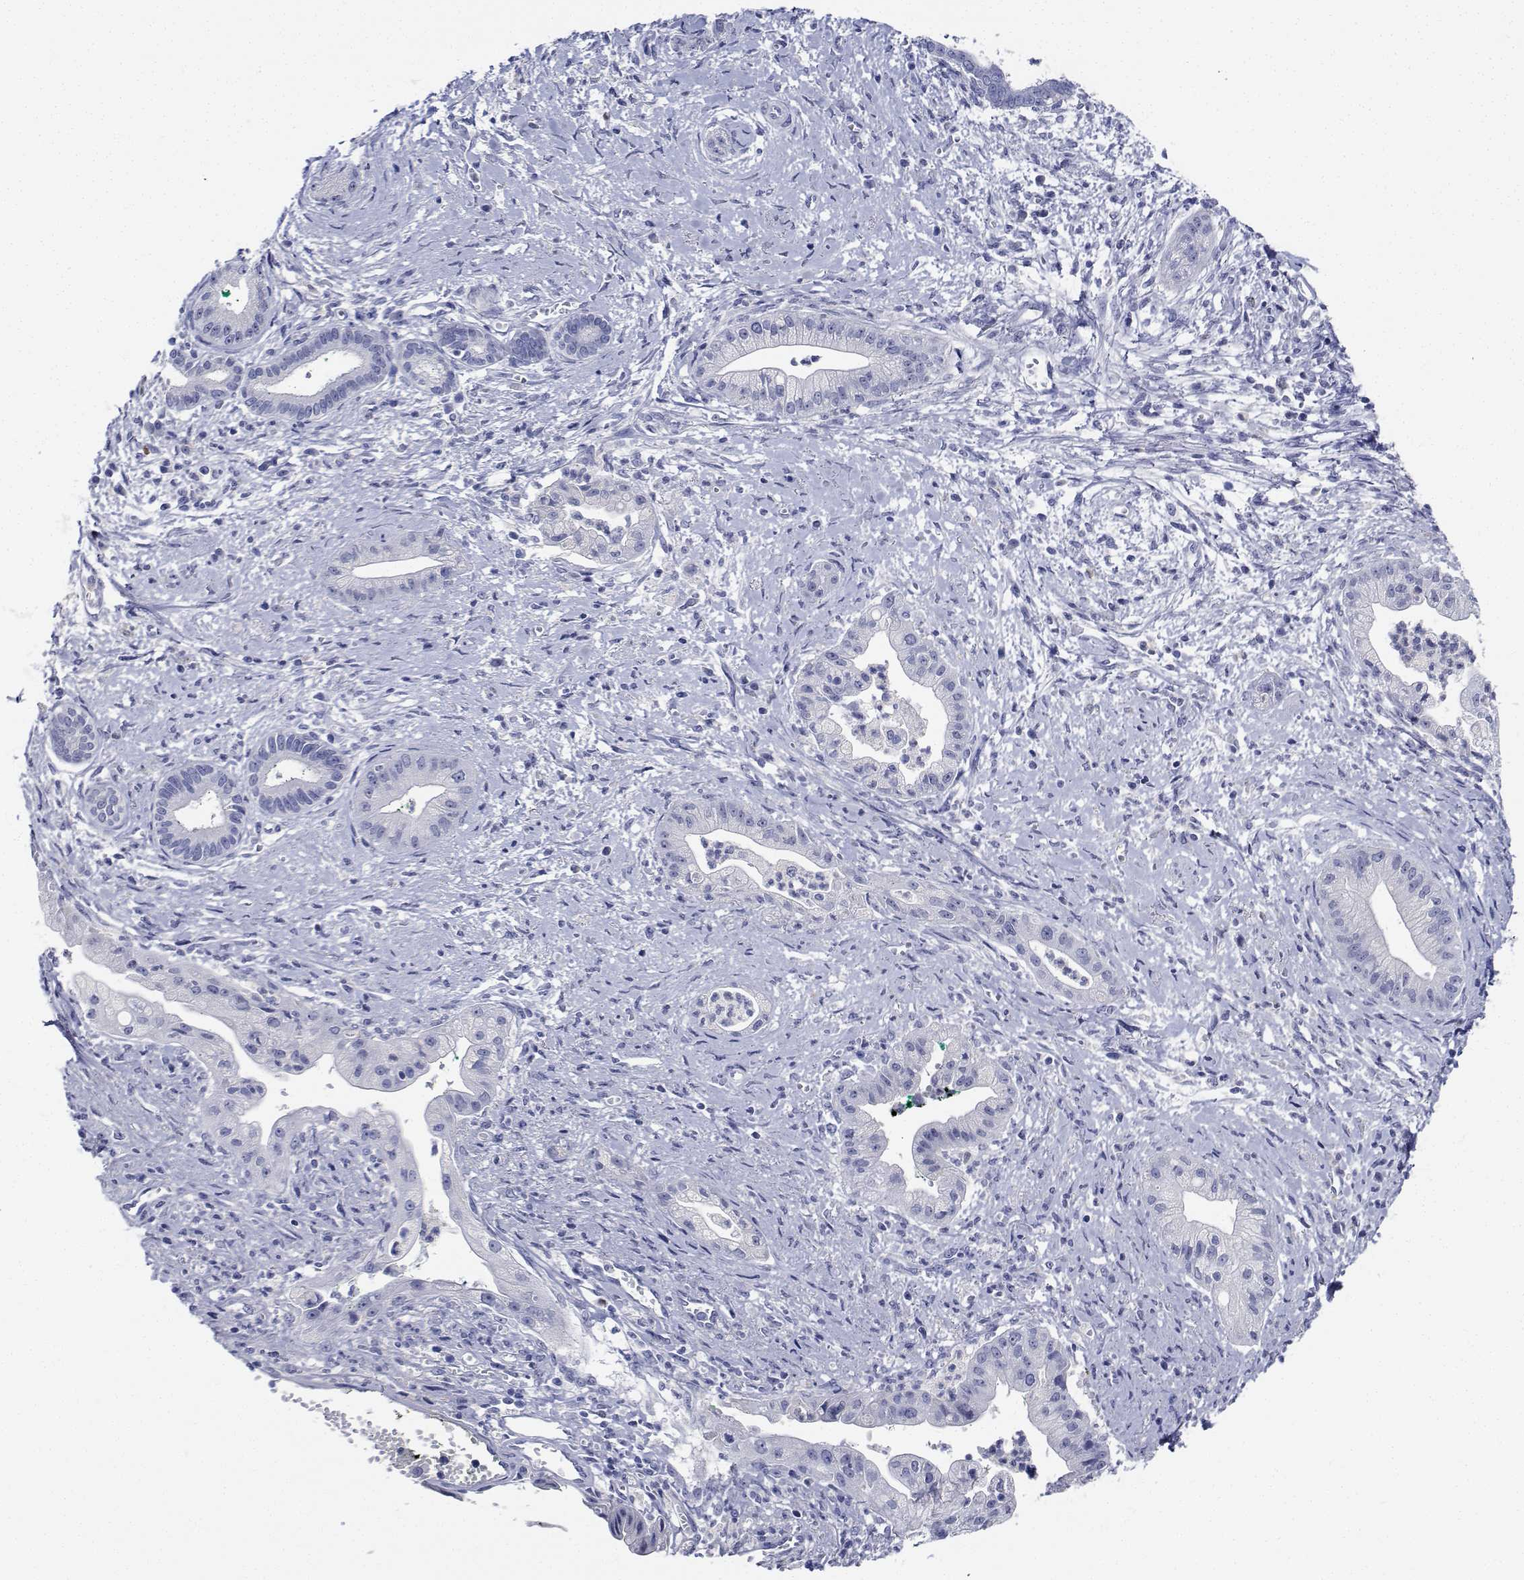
{"staining": {"intensity": "negative", "quantity": "none", "location": "none"}, "tissue": "pancreatic cancer", "cell_type": "Tumor cells", "image_type": "cancer", "snomed": [{"axis": "morphology", "description": "Normal tissue, NOS"}, {"axis": "morphology", "description": "Adenocarcinoma, NOS"}, {"axis": "topography", "description": "Lymph node"}, {"axis": "topography", "description": "Pancreas"}], "caption": "Immunohistochemical staining of human pancreatic cancer demonstrates no significant expression in tumor cells.", "gene": "PLXNA4", "patient": {"sex": "female", "age": 58}}